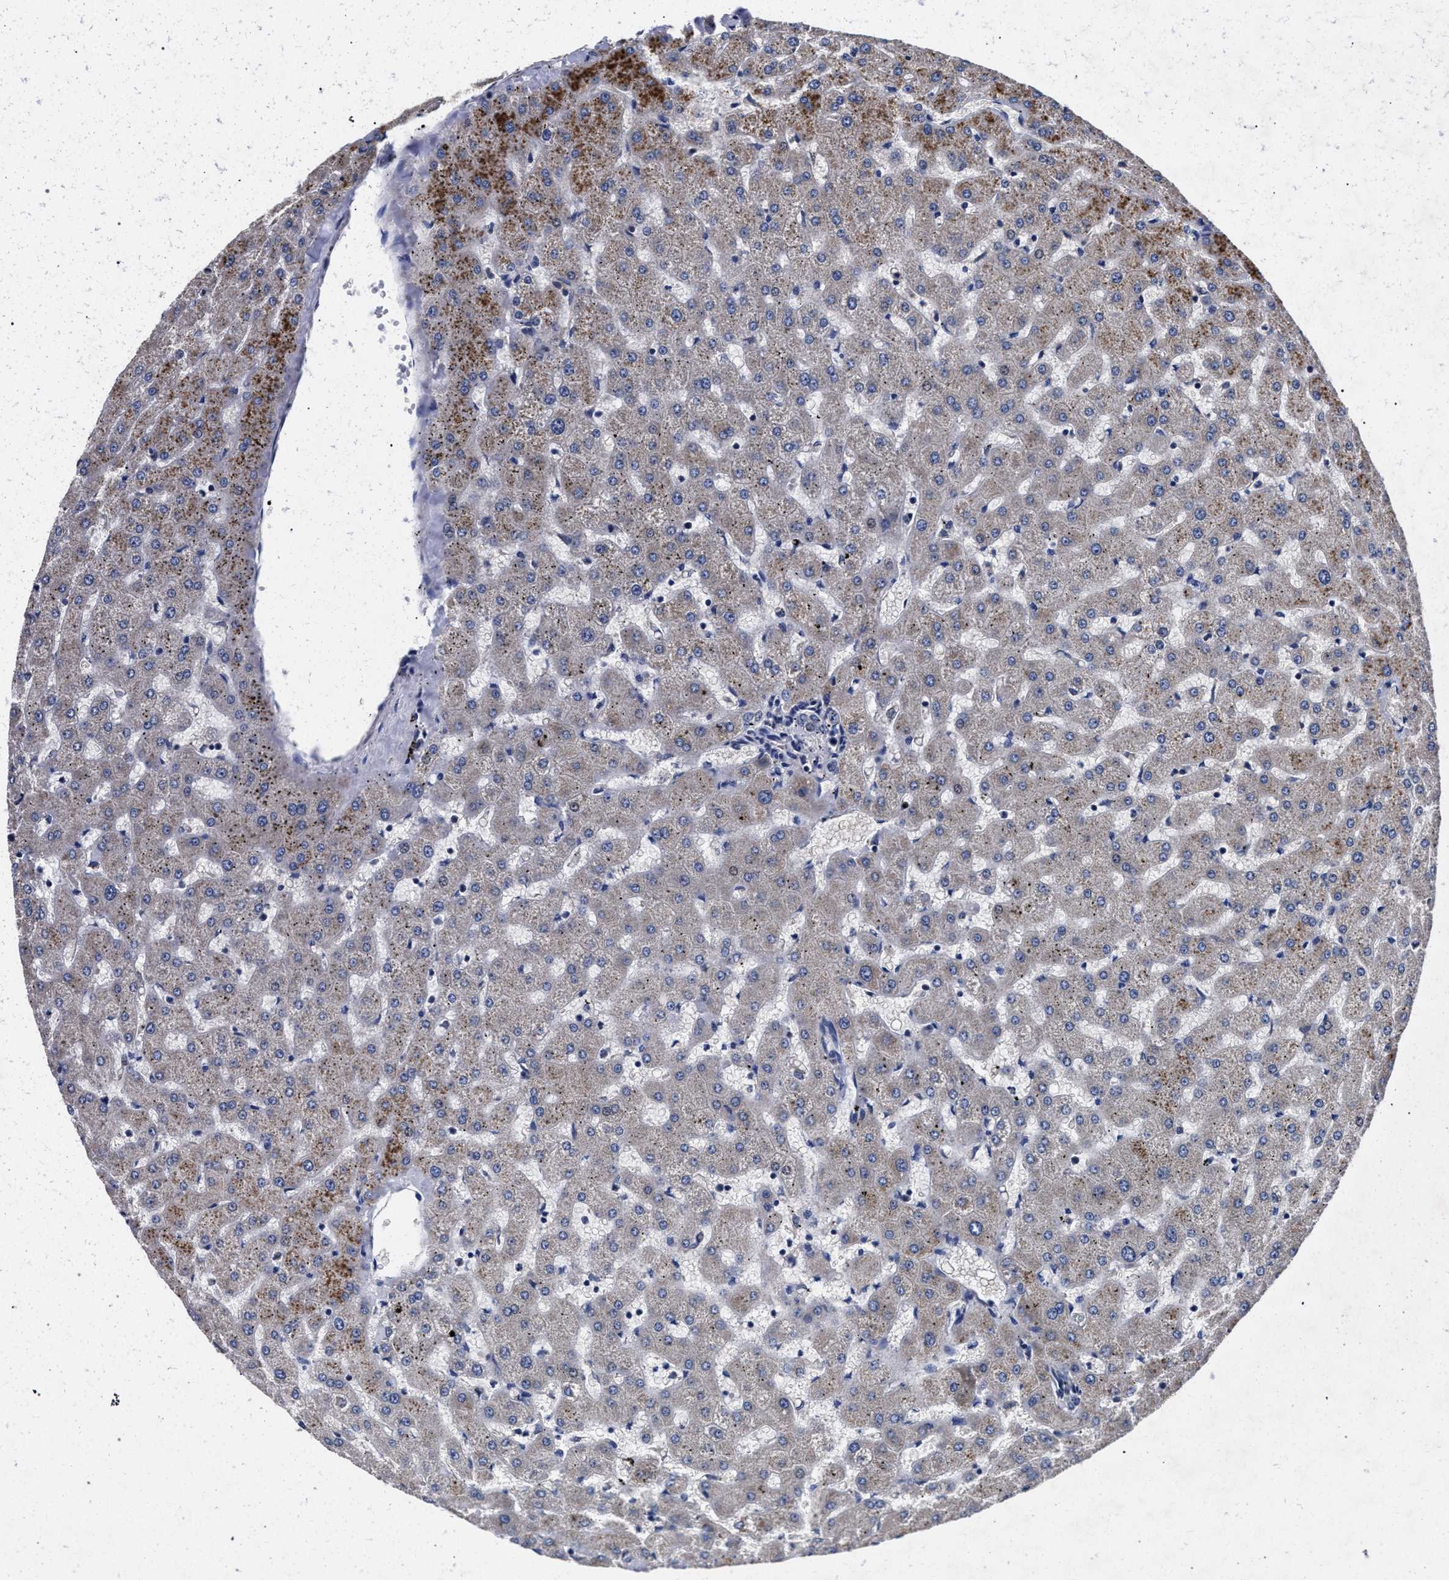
{"staining": {"intensity": "negative", "quantity": "none", "location": "none"}, "tissue": "liver", "cell_type": "Cholangiocytes", "image_type": "normal", "snomed": [{"axis": "morphology", "description": "Normal tissue, NOS"}, {"axis": "topography", "description": "Liver"}], "caption": "This micrograph is of benign liver stained with IHC to label a protein in brown with the nuclei are counter-stained blue. There is no staining in cholangiocytes.", "gene": "CFAP95", "patient": {"sex": "female", "age": 63}}